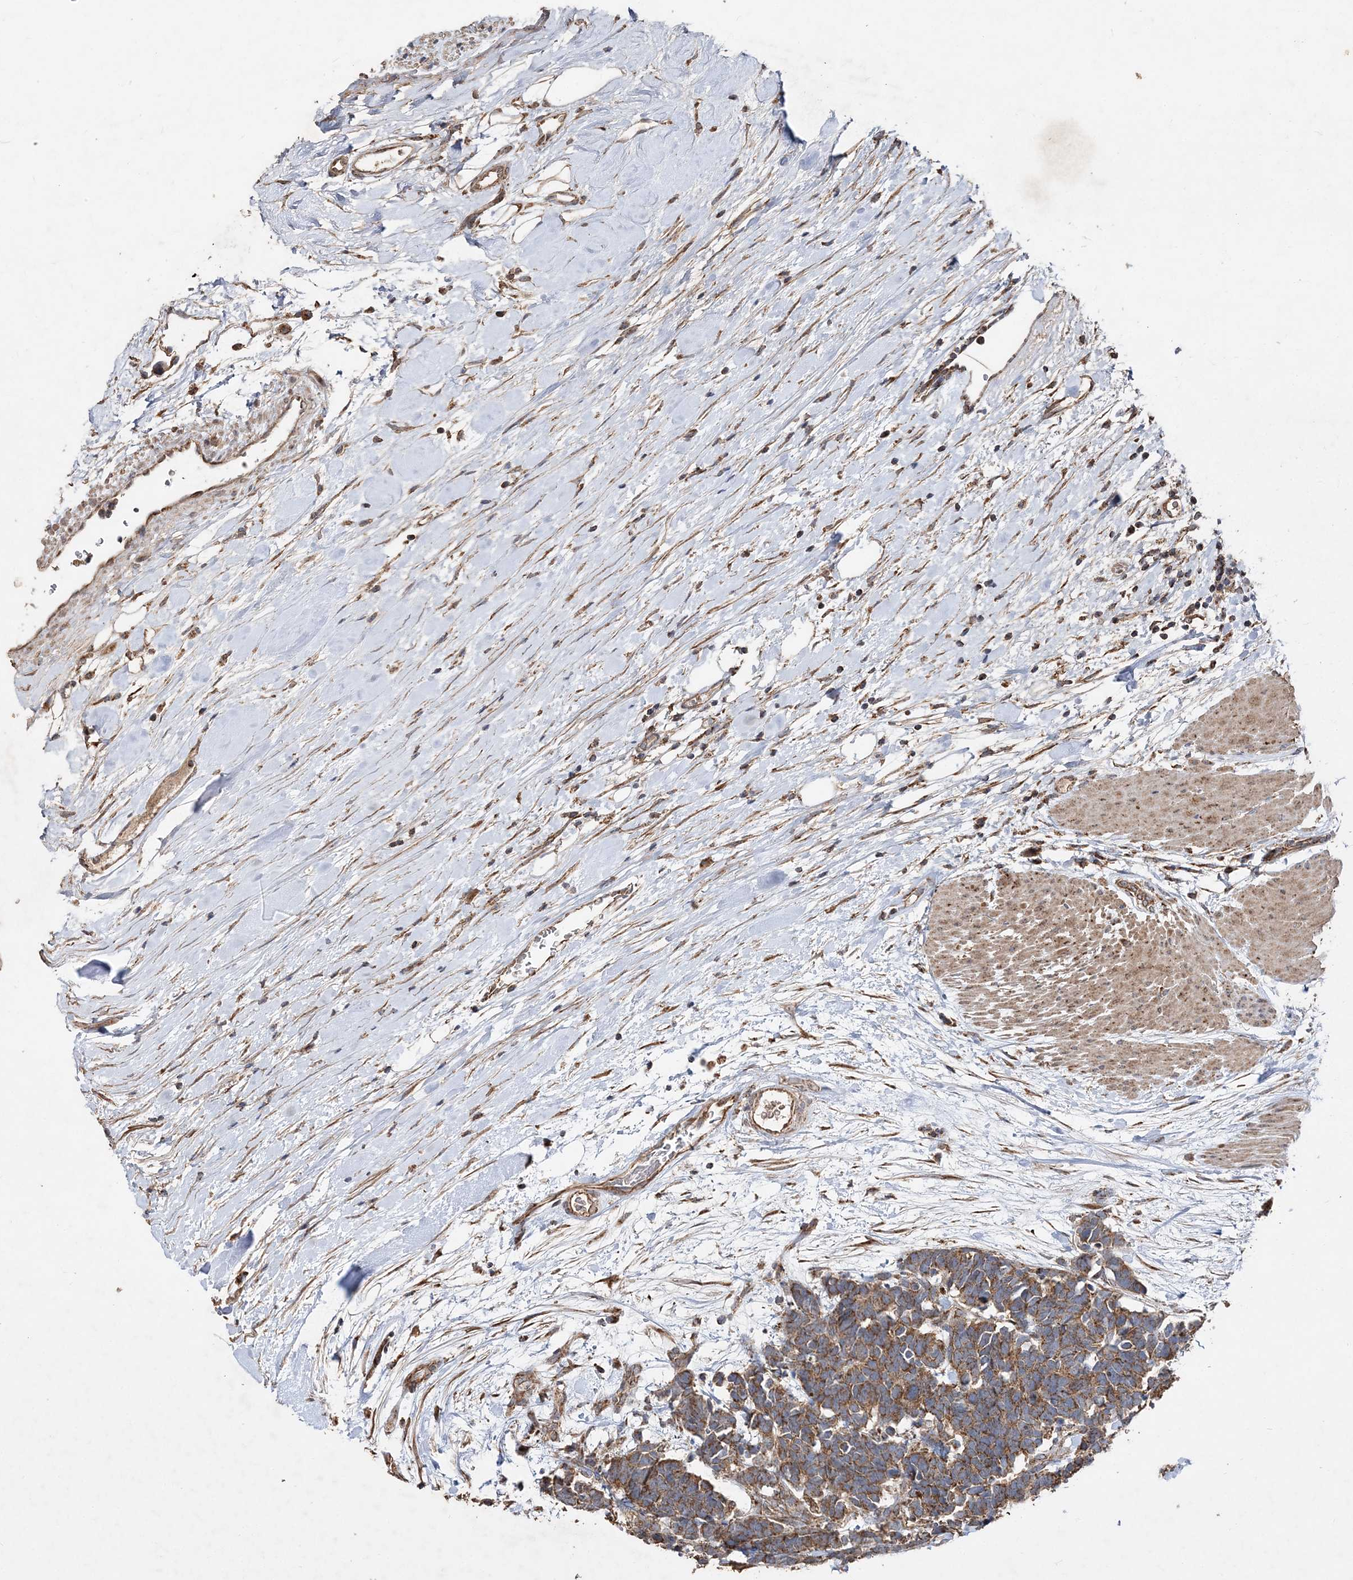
{"staining": {"intensity": "strong", "quantity": ">75%", "location": "cytoplasmic/membranous"}, "tissue": "carcinoid", "cell_type": "Tumor cells", "image_type": "cancer", "snomed": [{"axis": "morphology", "description": "Carcinoma, NOS"}, {"axis": "morphology", "description": "Carcinoid, malignant, NOS"}, {"axis": "topography", "description": "Urinary bladder"}], "caption": "Tumor cells demonstrate high levels of strong cytoplasmic/membranous expression in about >75% of cells in carcinoid.", "gene": "POC5", "patient": {"sex": "male", "age": 57}}